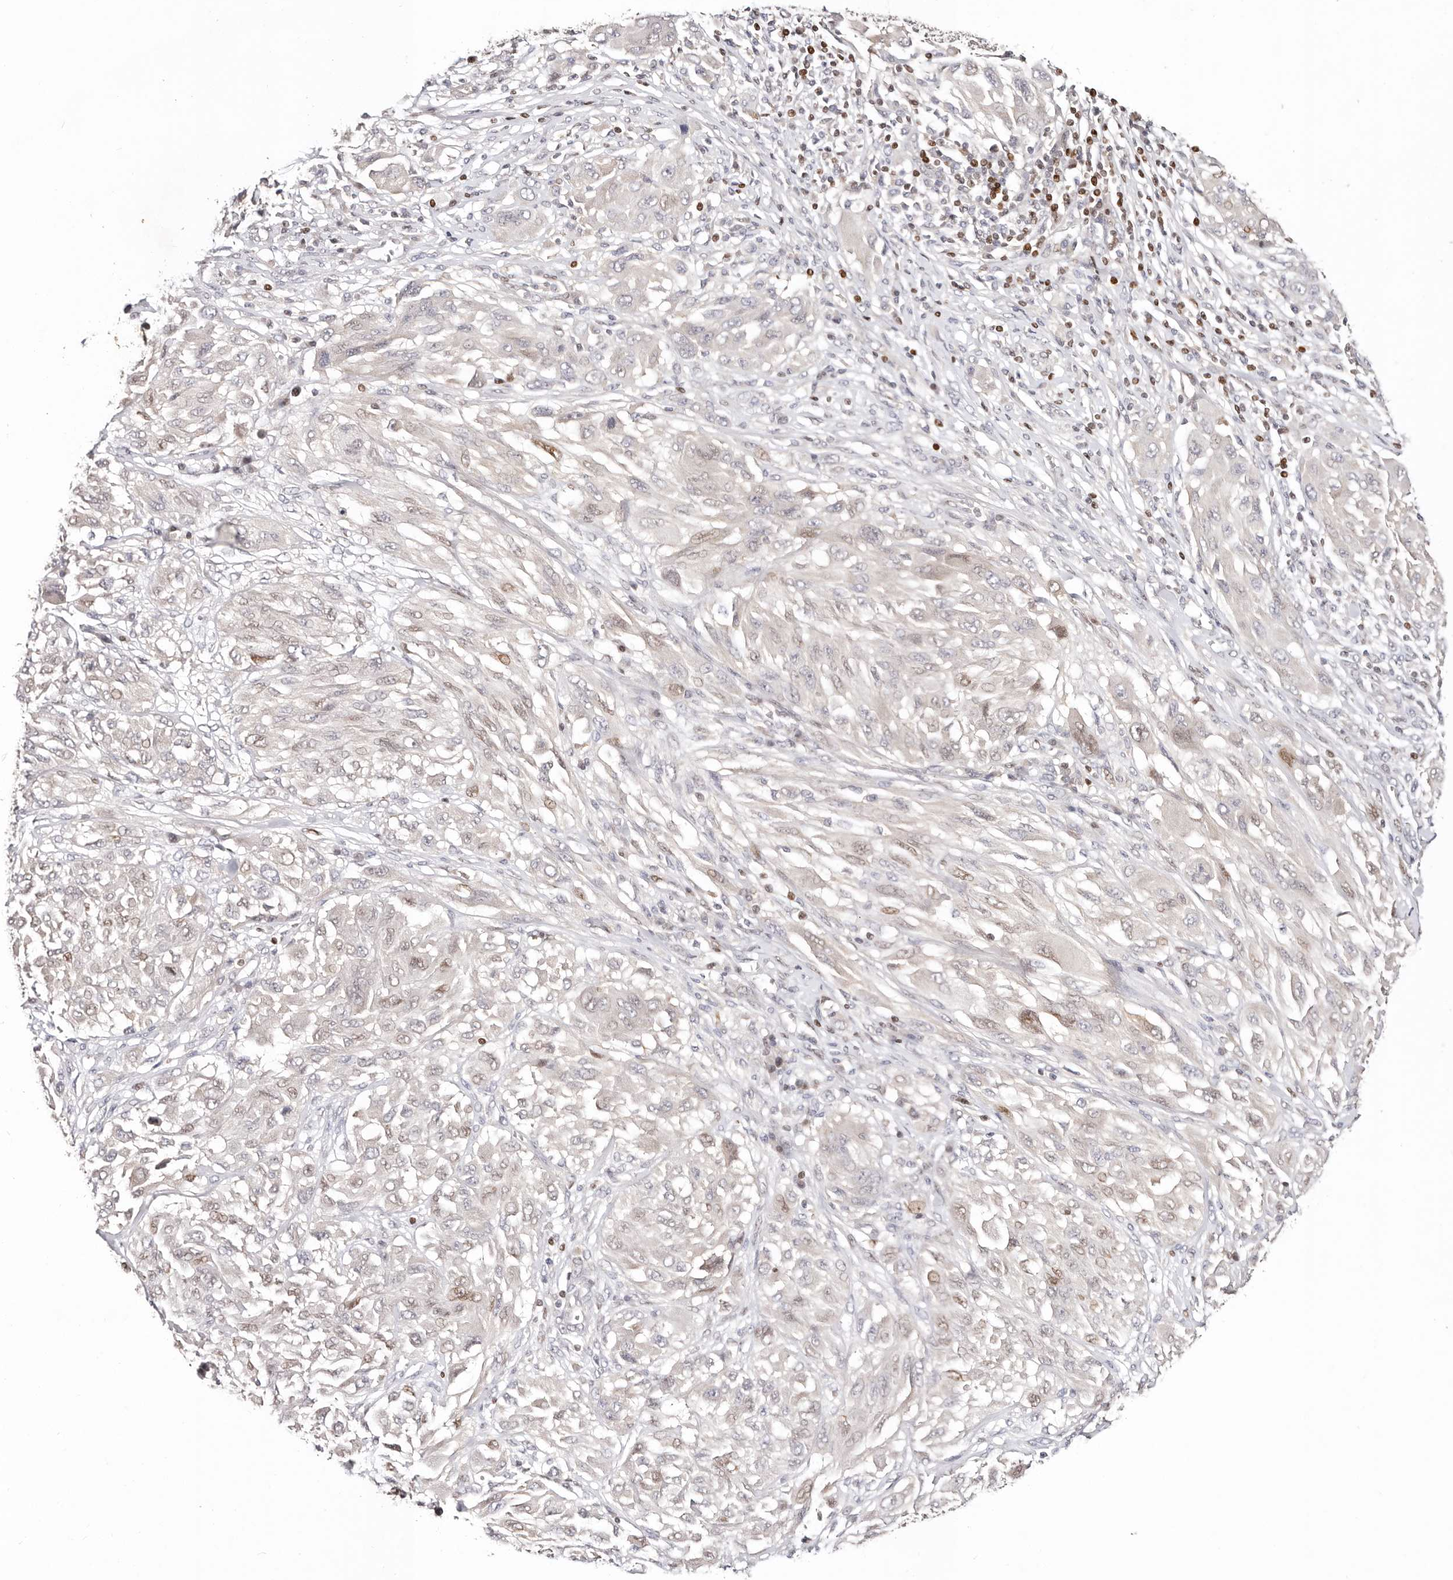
{"staining": {"intensity": "negative", "quantity": "none", "location": "none"}, "tissue": "melanoma", "cell_type": "Tumor cells", "image_type": "cancer", "snomed": [{"axis": "morphology", "description": "Malignant melanoma, NOS"}, {"axis": "topography", "description": "Skin"}], "caption": "Tumor cells are negative for protein expression in human malignant melanoma.", "gene": "IQGAP3", "patient": {"sex": "female", "age": 91}}